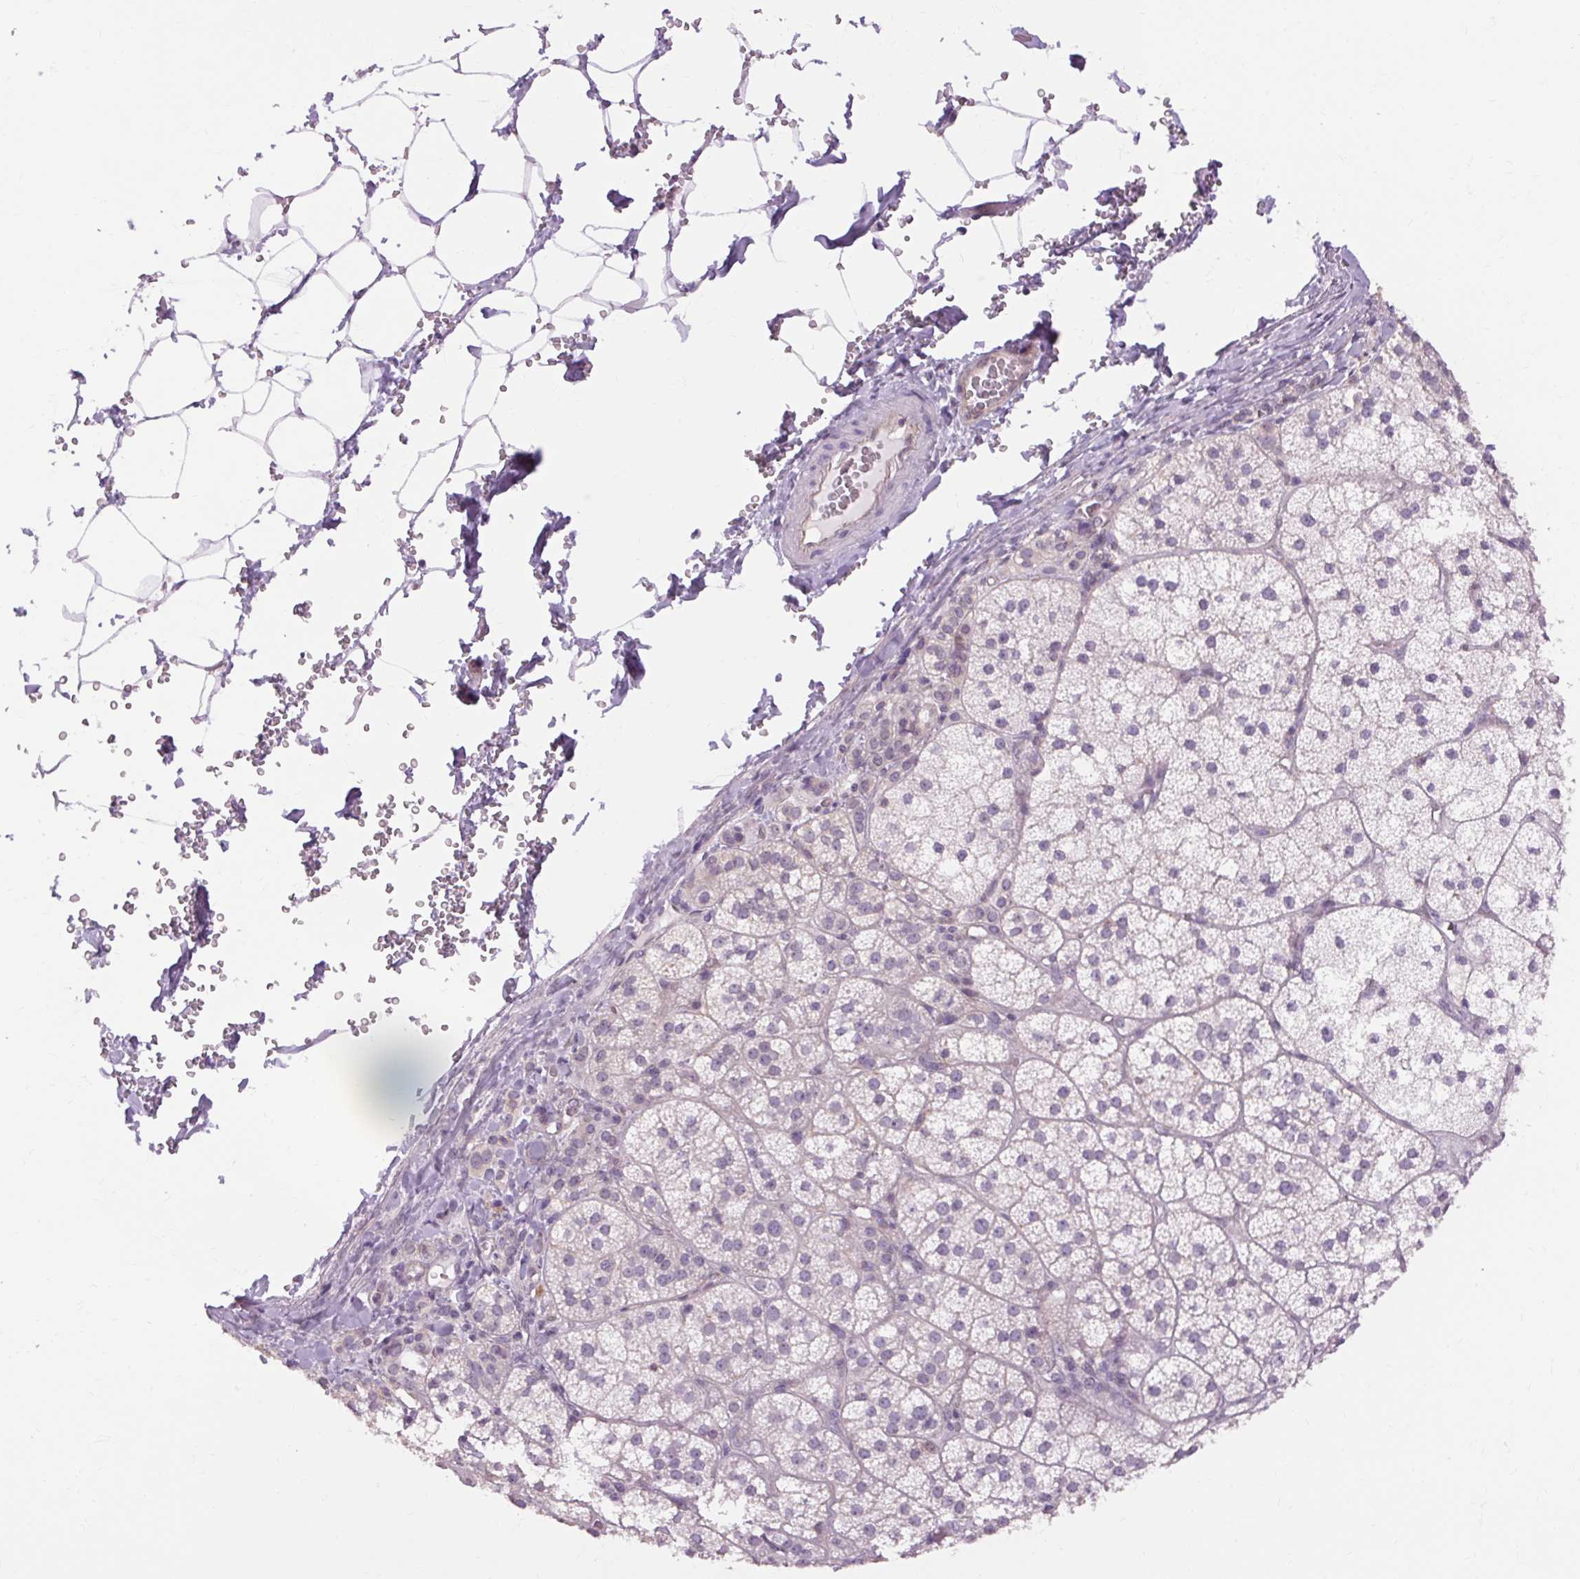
{"staining": {"intensity": "weak", "quantity": "<25%", "location": "cytoplasmic/membranous"}, "tissue": "adrenal gland", "cell_type": "Glandular cells", "image_type": "normal", "snomed": [{"axis": "morphology", "description": "Normal tissue, NOS"}, {"axis": "topography", "description": "Adrenal gland"}], "caption": "High magnification brightfield microscopy of benign adrenal gland stained with DAB (3,3'-diaminobenzidine) (brown) and counterstained with hematoxylin (blue): glandular cells show no significant expression.", "gene": "TM6SF1", "patient": {"sex": "female", "age": 60}}